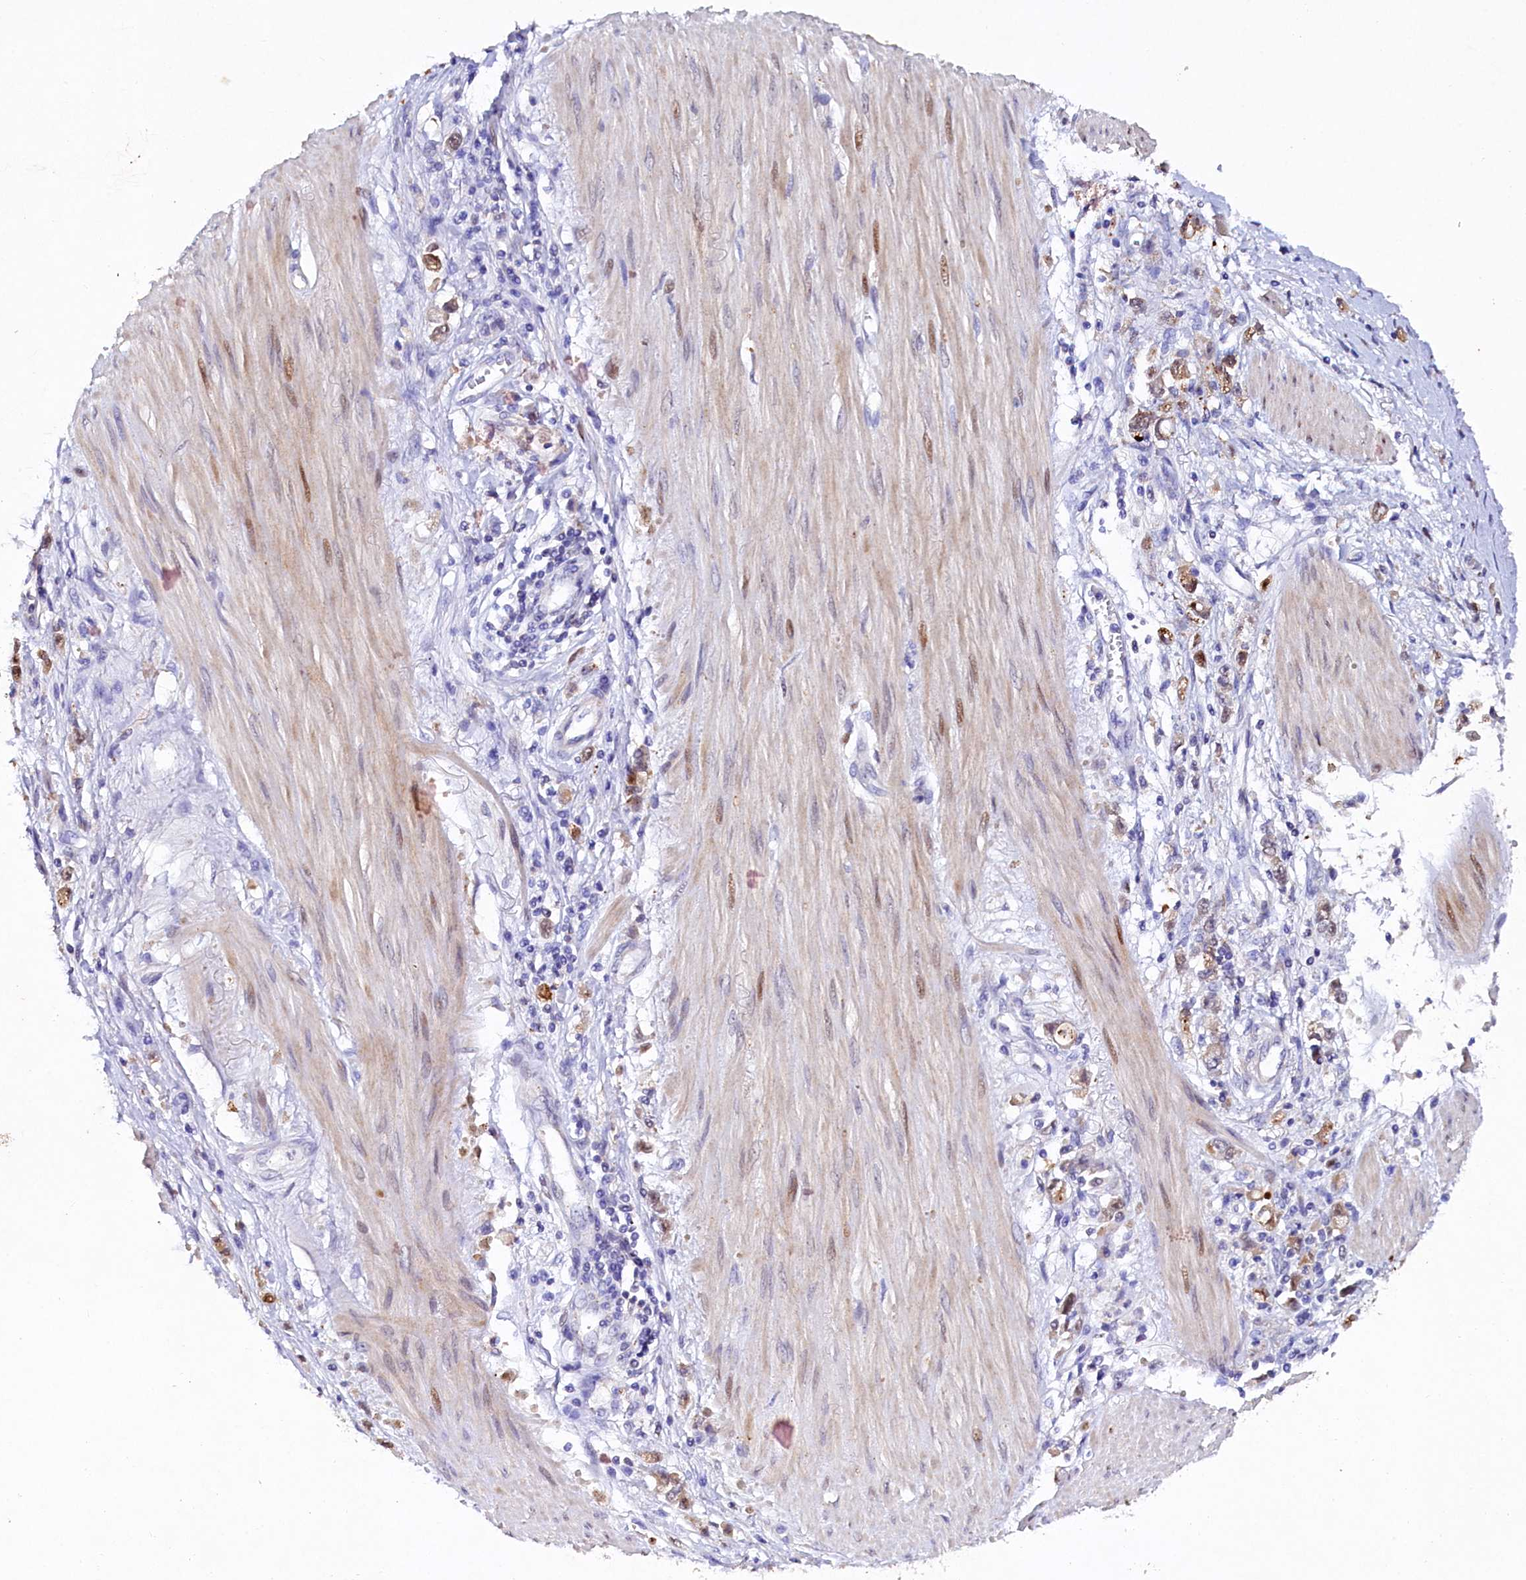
{"staining": {"intensity": "weak", "quantity": "25%-75%", "location": "cytoplasmic/membranous,nuclear"}, "tissue": "stomach cancer", "cell_type": "Tumor cells", "image_type": "cancer", "snomed": [{"axis": "morphology", "description": "Adenocarcinoma, NOS"}, {"axis": "topography", "description": "Stomach"}], "caption": "IHC micrograph of stomach cancer stained for a protein (brown), which reveals low levels of weak cytoplasmic/membranous and nuclear positivity in about 25%-75% of tumor cells.", "gene": "TGDS", "patient": {"sex": "female", "age": 76}}